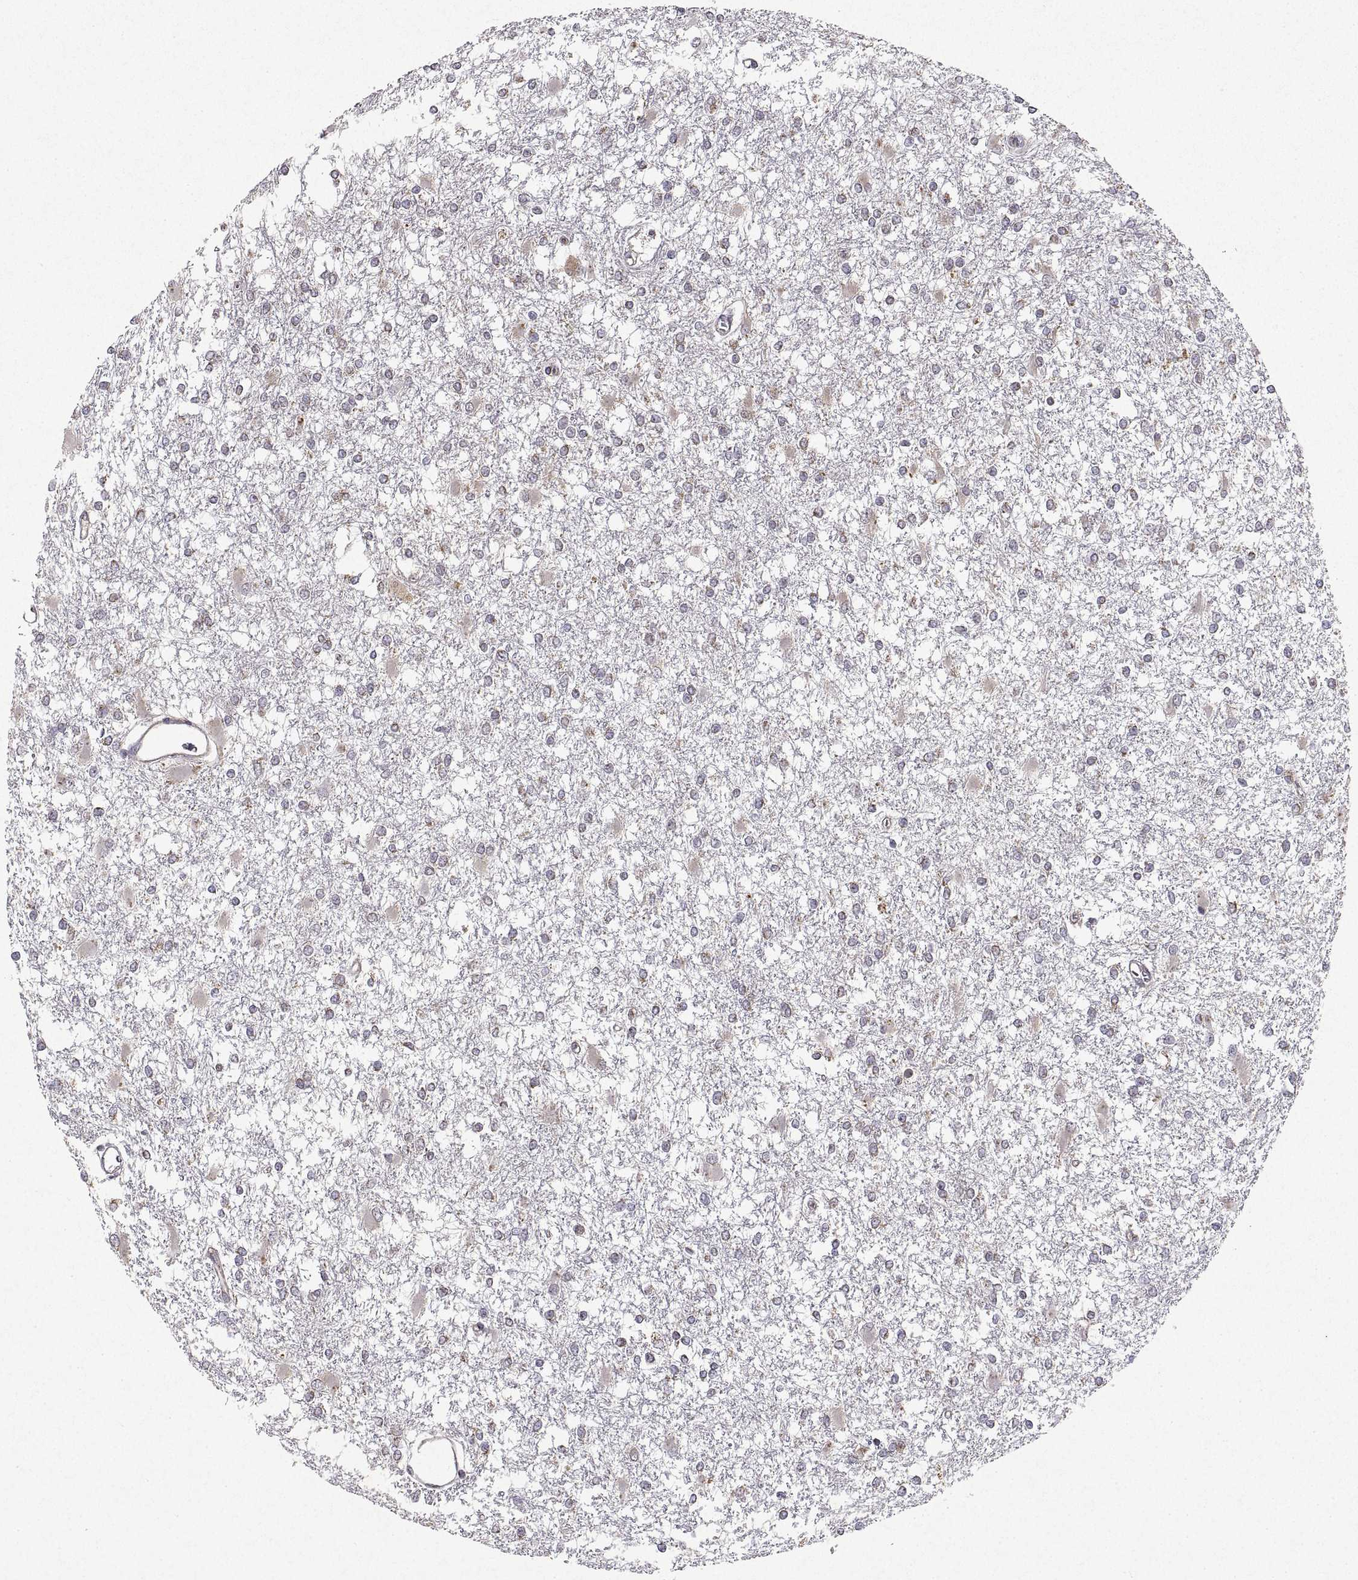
{"staining": {"intensity": "negative", "quantity": "none", "location": "none"}, "tissue": "glioma", "cell_type": "Tumor cells", "image_type": "cancer", "snomed": [{"axis": "morphology", "description": "Glioma, malignant, High grade"}, {"axis": "topography", "description": "Cerebral cortex"}], "caption": "Immunohistochemistry (IHC) micrograph of neoplastic tissue: human malignant glioma (high-grade) stained with DAB reveals no significant protein positivity in tumor cells.", "gene": "MANBAL", "patient": {"sex": "male", "age": 79}}